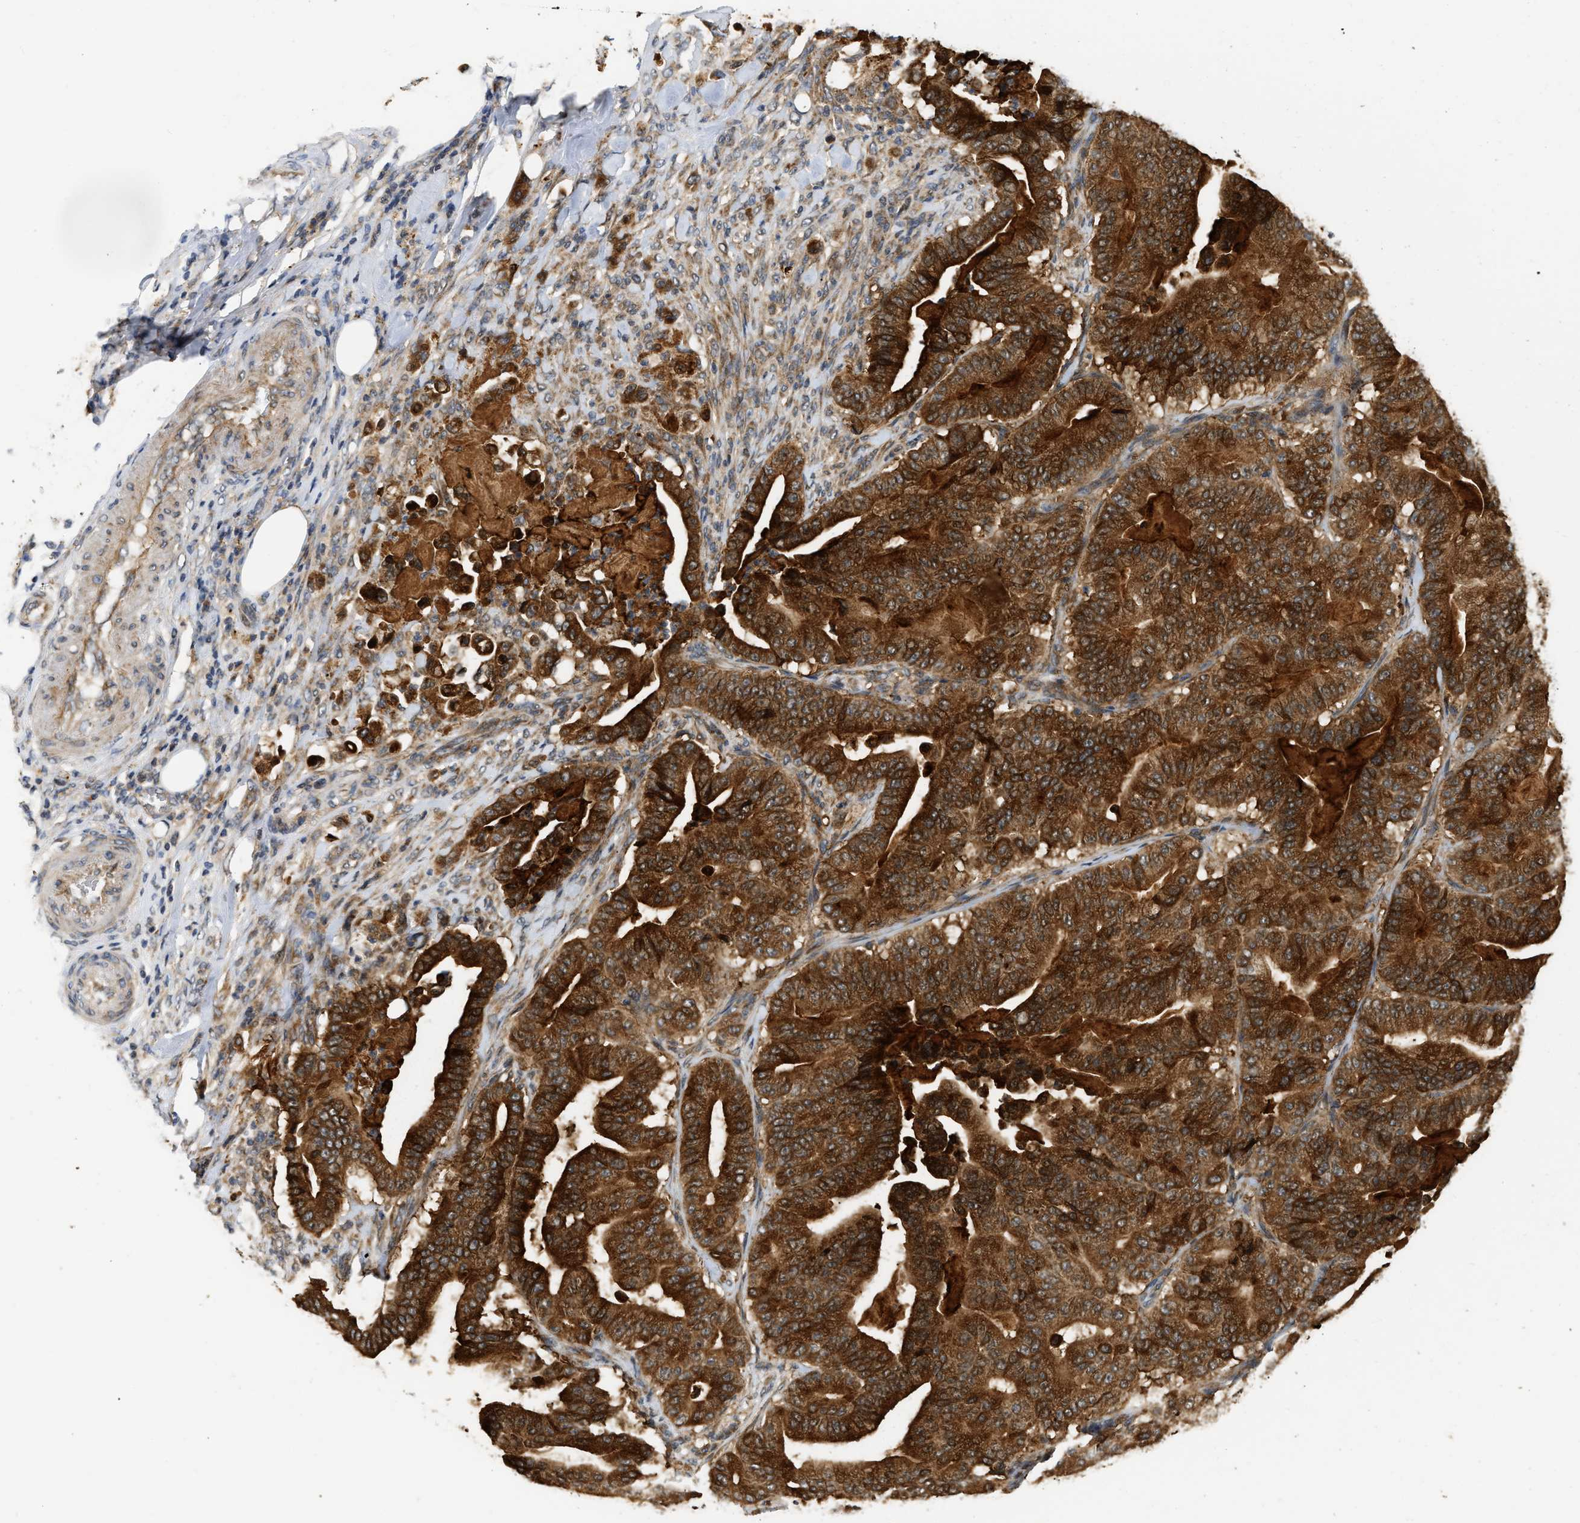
{"staining": {"intensity": "strong", "quantity": ">75%", "location": "cytoplasmic/membranous"}, "tissue": "pancreatic cancer", "cell_type": "Tumor cells", "image_type": "cancer", "snomed": [{"axis": "morphology", "description": "Adenocarcinoma, NOS"}, {"axis": "topography", "description": "Pancreas"}], "caption": "The histopathology image exhibits a brown stain indicating the presence of a protein in the cytoplasmic/membranous of tumor cells in adenocarcinoma (pancreatic).", "gene": "EXTL2", "patient": {"sex": "male", "age": 63}}